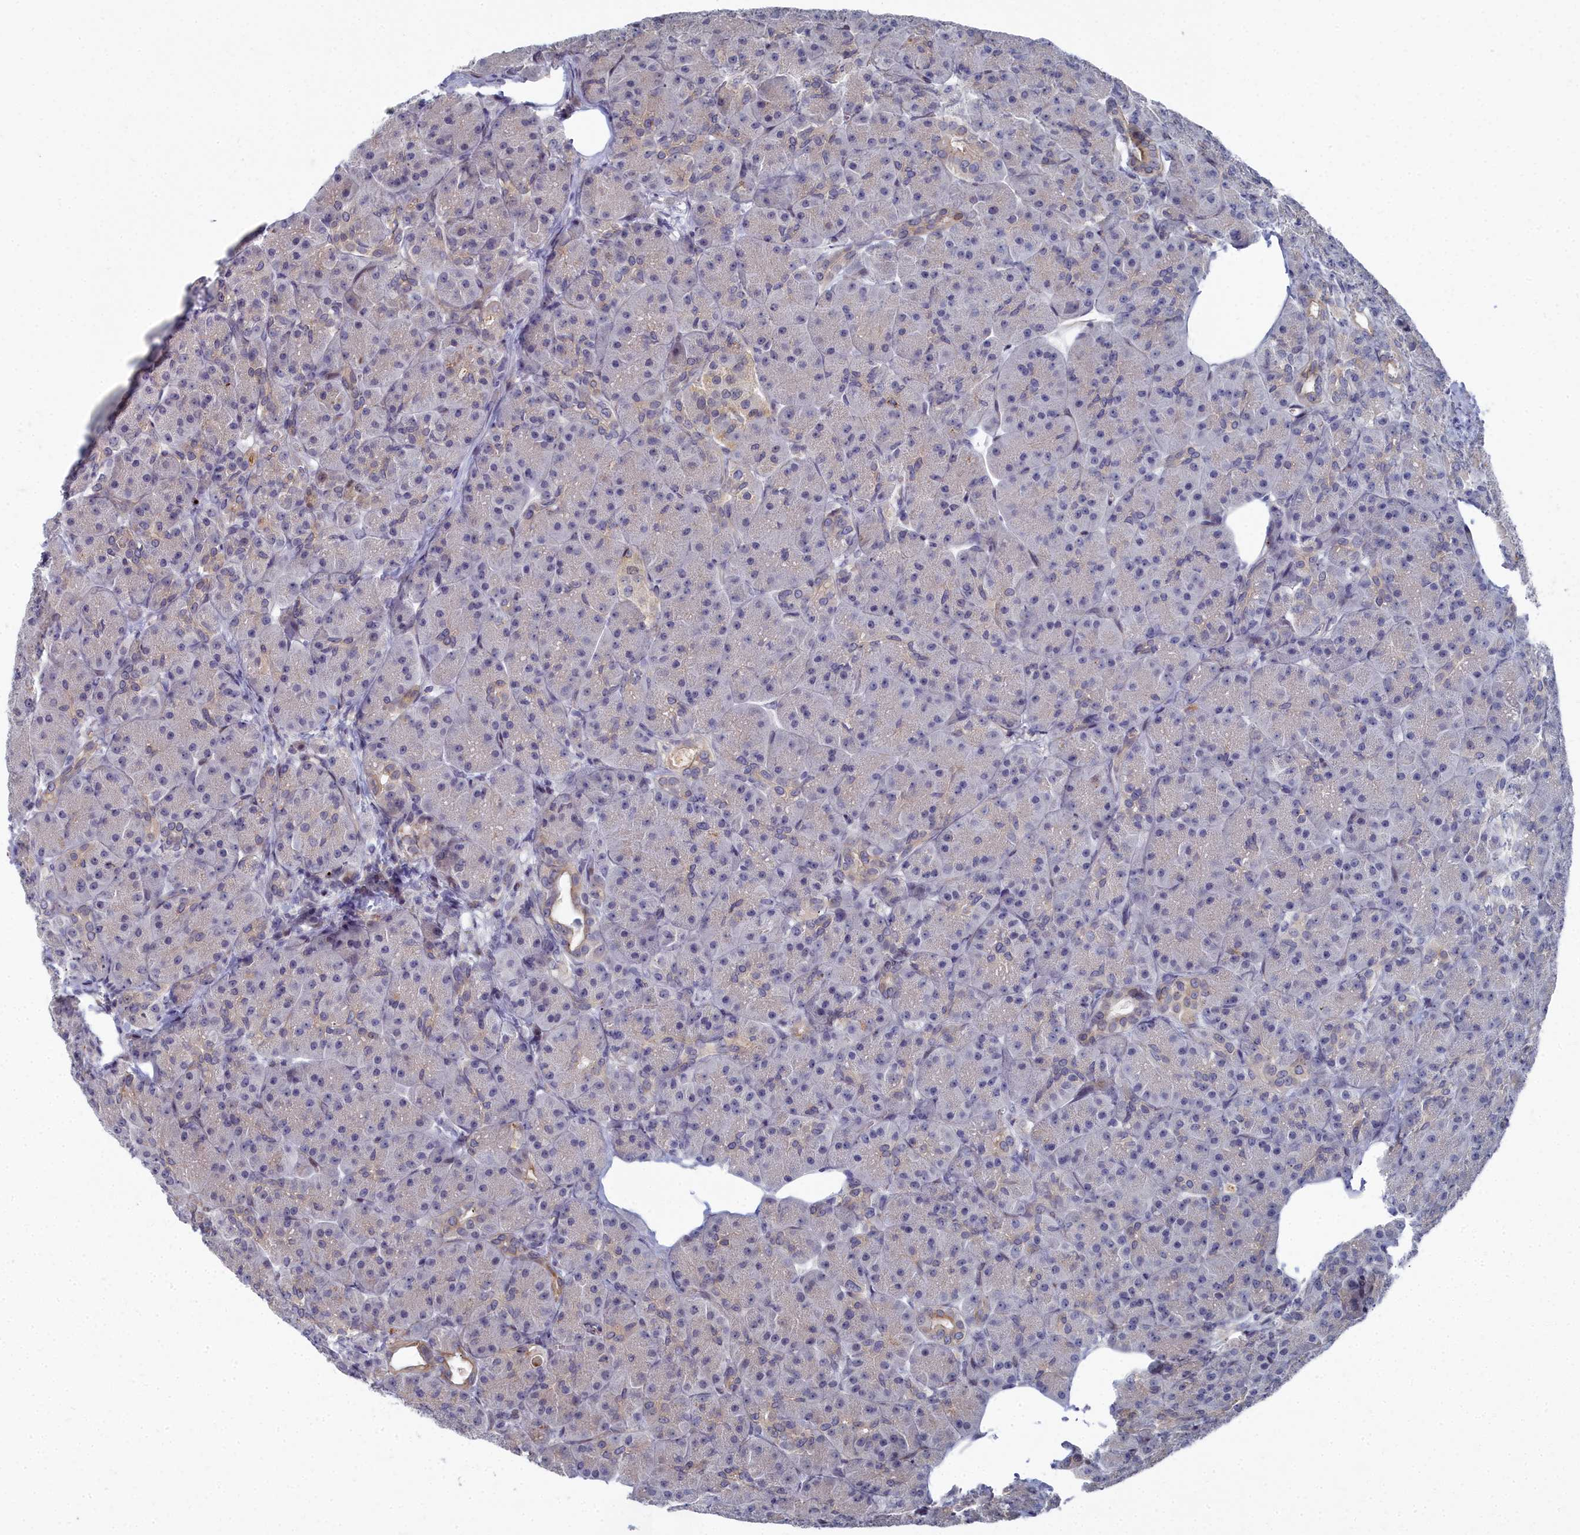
{"staining": {"intensity": "negative", "quantity": "none", "location": "none"}, "tissue": "pancreas", "cell_type": "Exocrine glandular cells", "image_type": "normal", "snomed": [{"axis": "morphology", "description": "Normal tissue, NOS"}, {"axis": "topography", "description": "Pancreas"}], "caption": "Photomicrograph shows no significant protein staining in exocrine glandular cells of normal pancreas.", "gene": "RPS27A", "patient": {"sex": "male", "age": 63}}